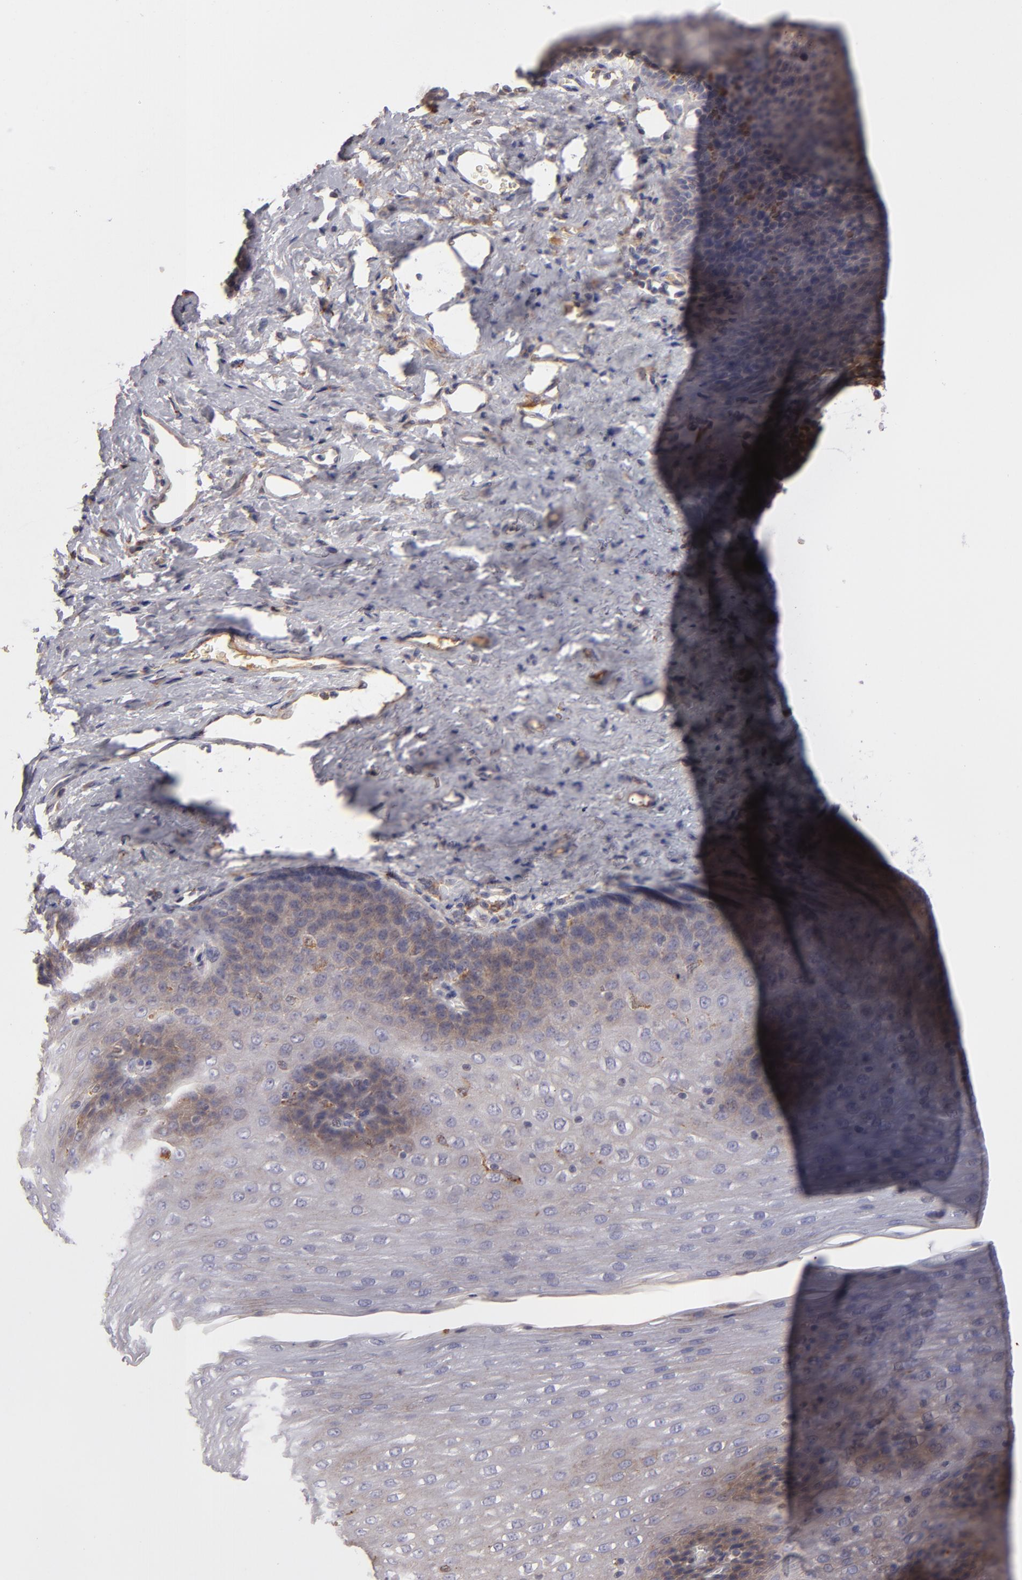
{"staining": {"intensity": "moderate", "quantity": "25%-75%", "location": "cytoplasmic/membranous"}, "tissue": "esophagus", "cell_type": "Squamous epithelial cells", "image_type": "normal", "snomed": [{"axis": "morphology", "description": "Normal tissue, NOS"}, {"axis": "topography", "description": "Esophagus"}], "caption": "A high-resolution histopathology image shows IHC staining of normal esophagus, which shows moderate cytoplasmic/membranous staining in approximately 25%-75% of squamous epithelial cells.", "gene": "CFB", "patient": {"sex": "female", "age": 61}}